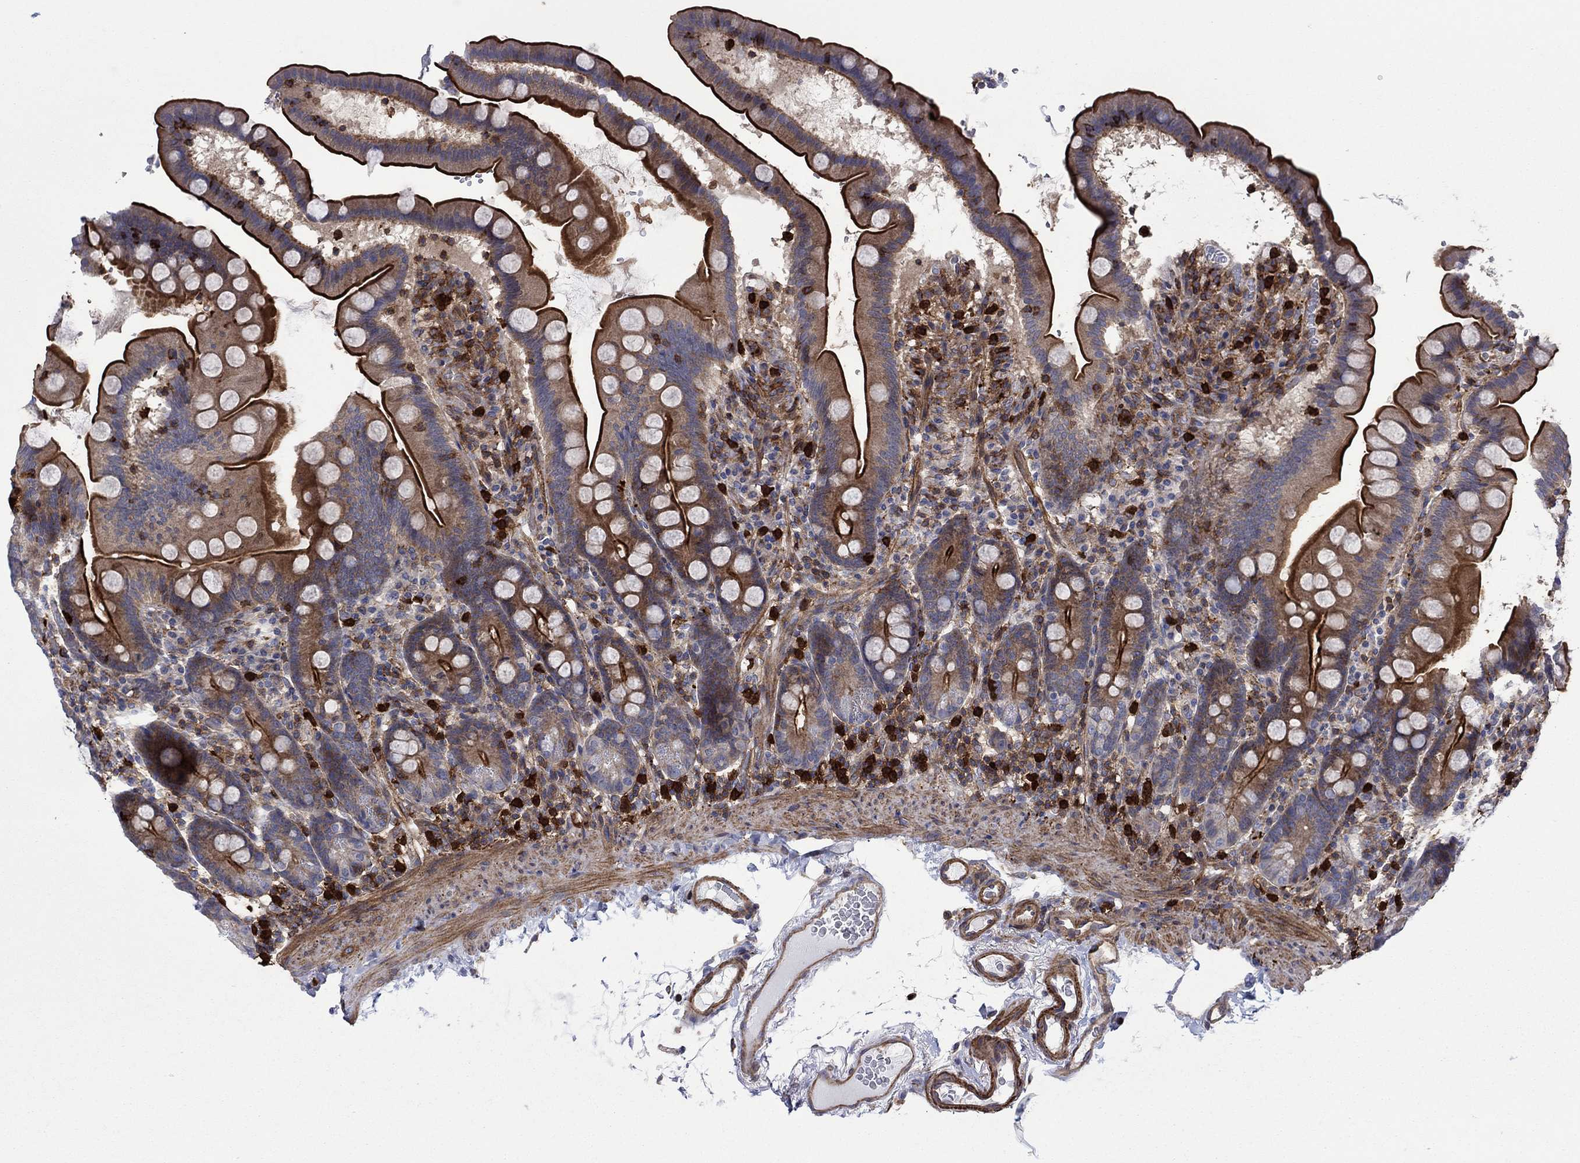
{"staining": {"intensity": "strong", "quantity": "25%-75%", "location": "cytoplasmic/membranous"}, "tissue": "duodenum", "cell_type": "Glandular cells", "image_type": "normal", "snomed": [{"axis": "morphology", "description": "Normal tissue, NOS"}, {"axis": "topography", "description": "Duodenum"}], "caption": "High-magnification brightfield microscopy of benign duodenum stained with DAB (brown) and counterstained with hematoxylin (blue). glandular cells exhibit strong cytoplasmic/membranous staining is identified in about25%-75% of cells.", "gene": "PAG1", "patient": {"sex": "male", "age": 59}}